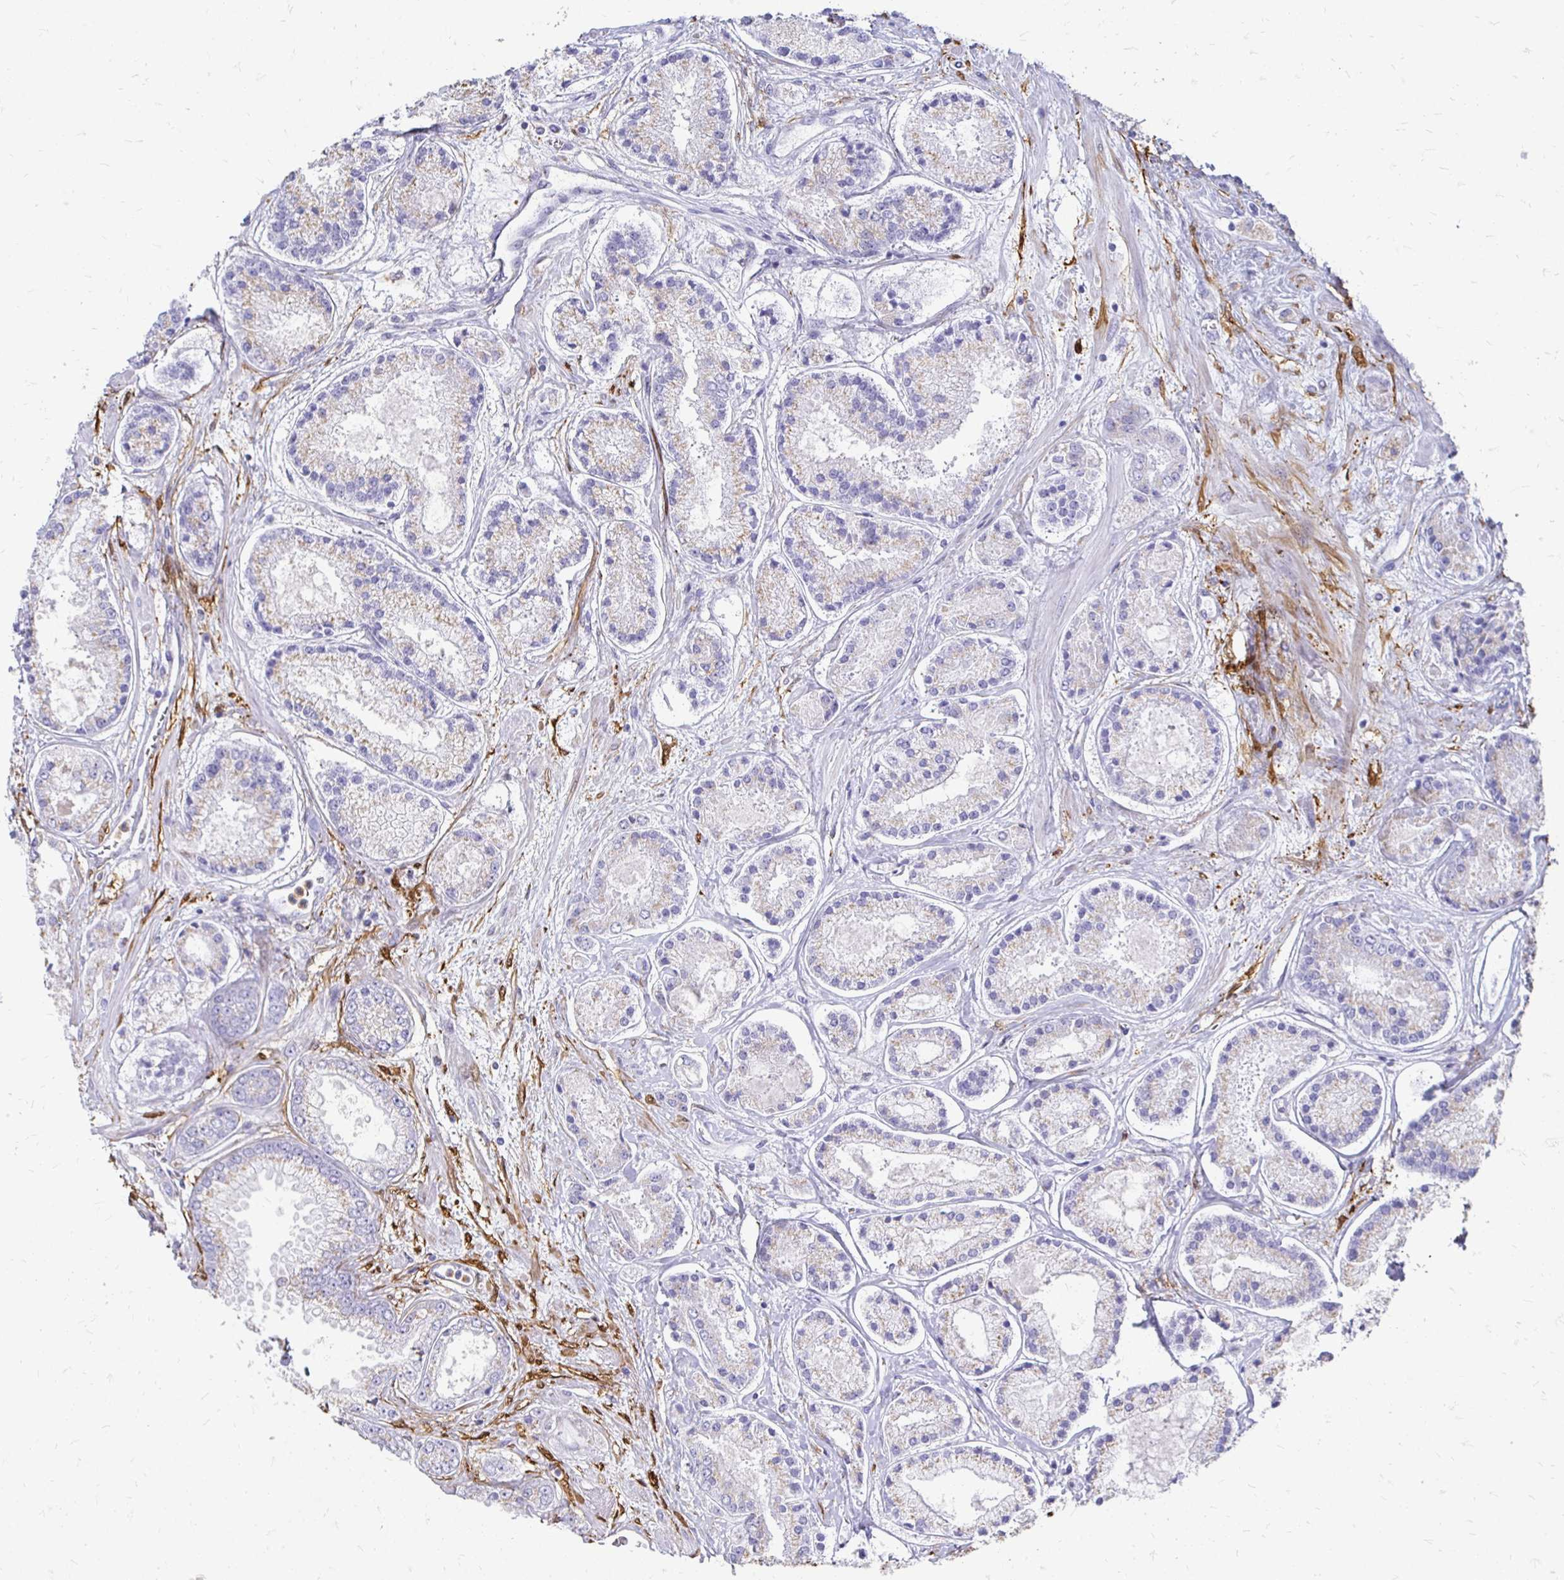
{"staining": {"intensity": "weak", "quantity": "<25%", "location": "cytoplasmic/membranous"}, "tissue": "prostate cancer", "cell_type": "Tumor cells", "image_type": "cancer", "snomed": [{"axis": "morphology", "description": "Adenocarcinoma, High grade"}, {"axis": "topography", "description": "Prostate"}], "caption": "A photomicrograph of prostate cancer stained for a protein demonstrates no brown staining in tumor cells.", "gene": "PAGE4", "patient": {"sex": "male", "age": 67}}